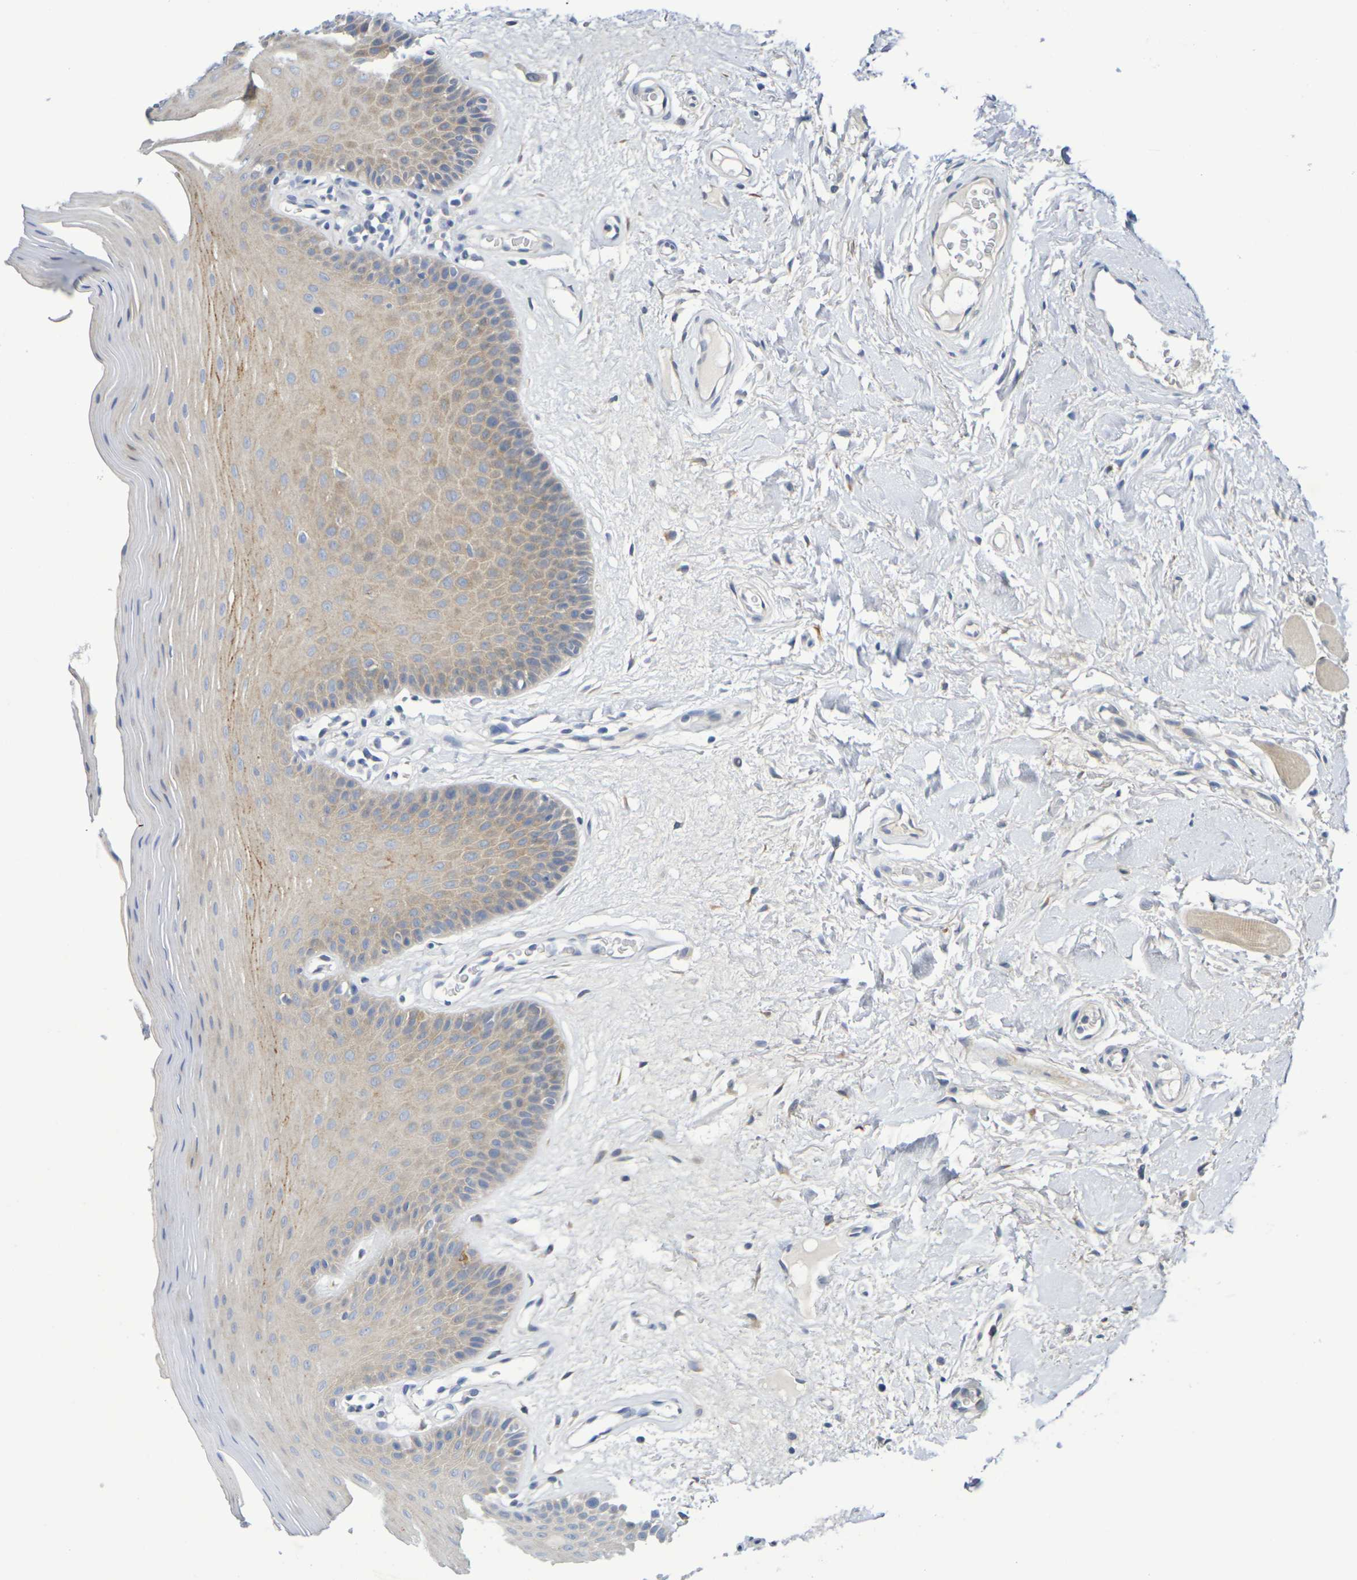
{"staining": {"intensity": "weak", "quantity": ">75%", "location": "cytoplasmic/membranous"}, "tissue": "oral mucosa", "cell_type": "Squamous epithelial cells", "image_type": "normal", "snomed": [{"axis": "morphology", "description": "Normal tissue, NOS"}, {"axis": "morphology", "description": "Squamous cell carcinoma, NOS"}, {"axis": "topography", "description": "Skeletal muscle"}, {"axis": "topography", "description": "Adipose tissue"}, {"axis": "topography", "description": "Vascular tissue"}, {"axis": "topography", "description": "Oral tissue"}, {"axis": "topography", "description": "Peripheral nerve tissue"}, {"axis": "topography", "description": "Head-Neck"}], "caption": "Squamous epithelial cells reveal weak cytoplasmic/membranous positivity in approximately >75% of cells in normal oral mucosa. The staining was performed using DAB to visualize the protein expression in brown, while the nuclei were stained in blue with hematoxylin (Magnification: 20x).", "gene": "SDC4", "patient": {"sex": "male", "age": 71}}